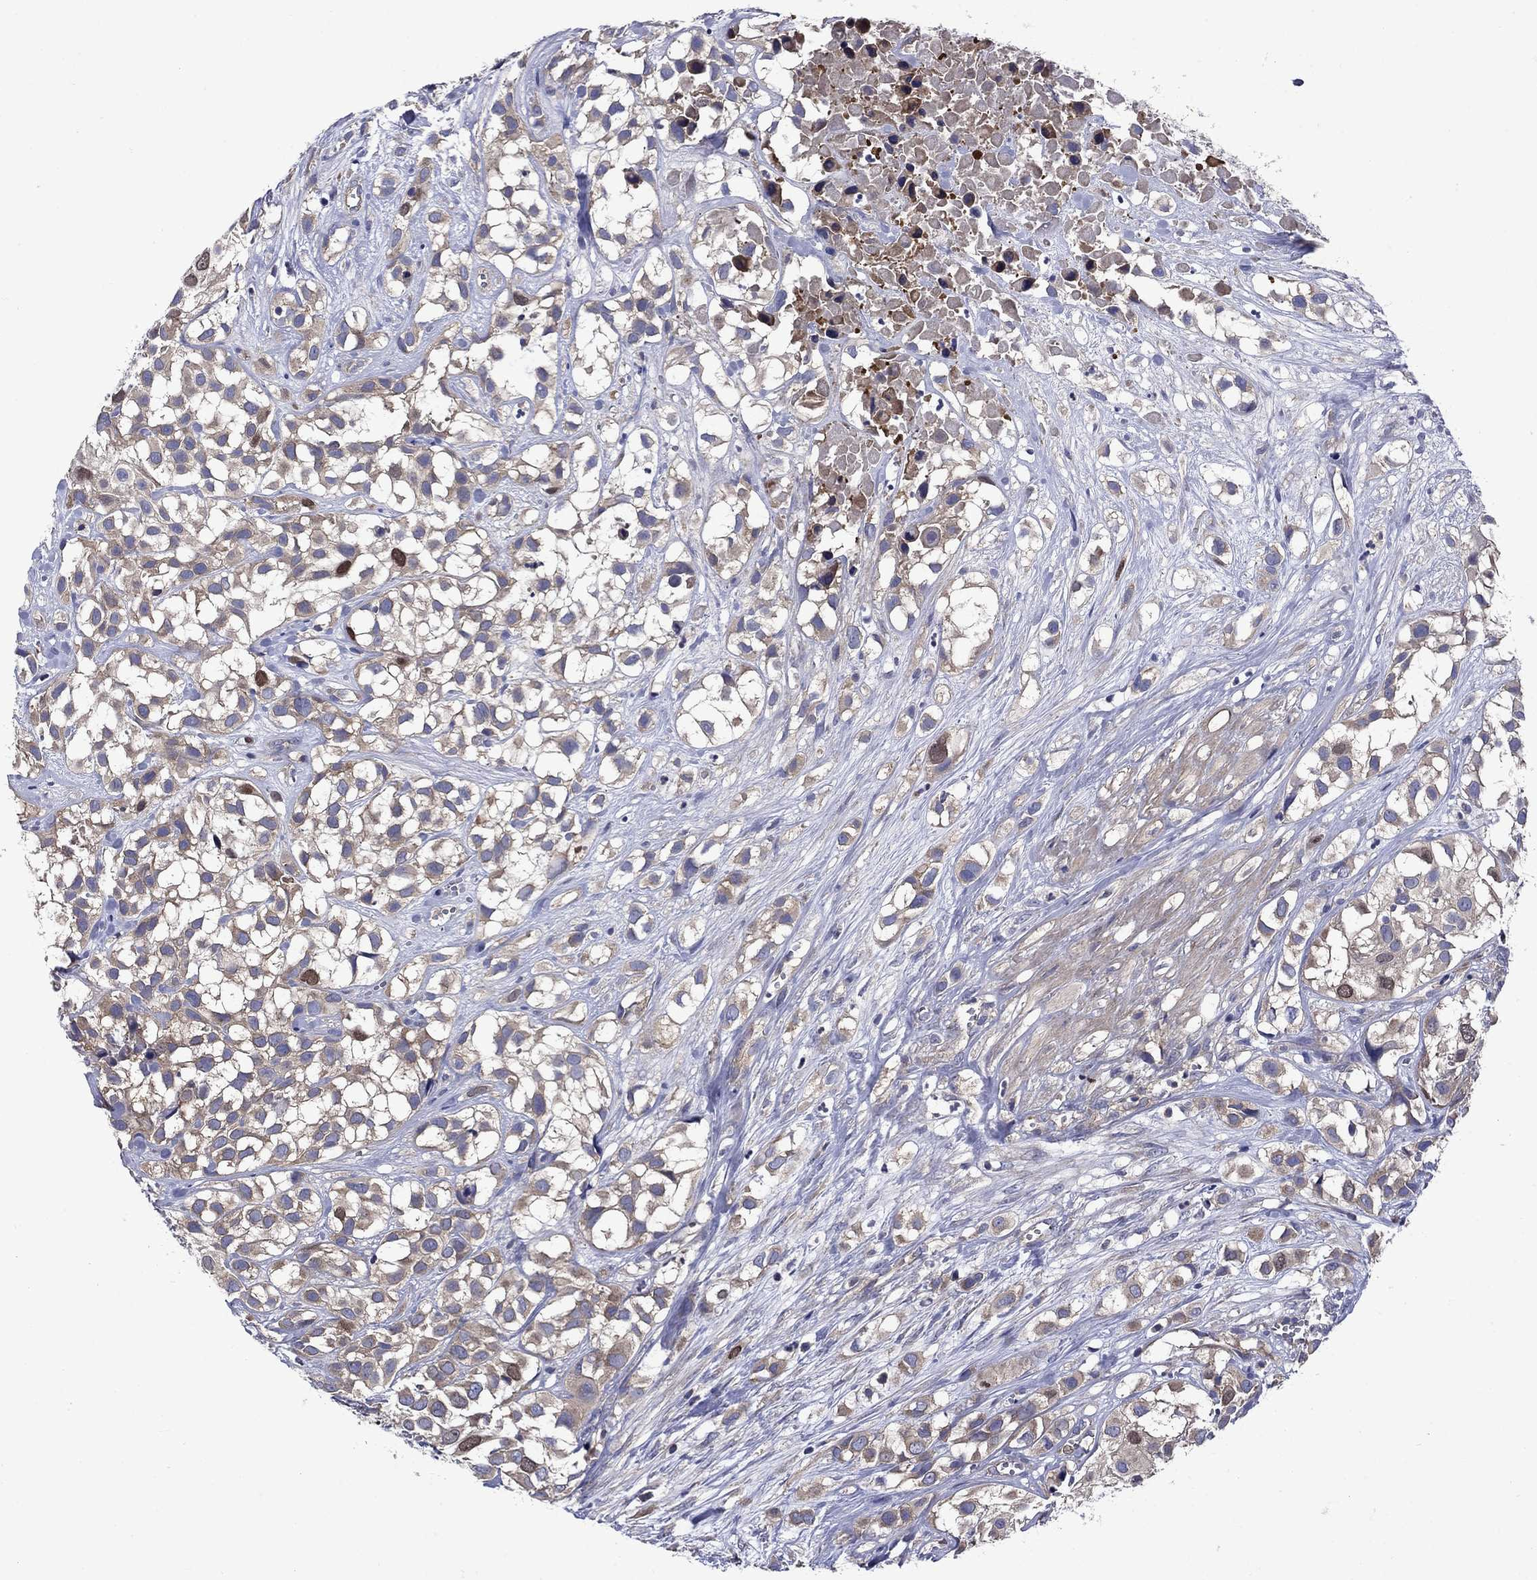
{"staining": {"intensity": "strong", "quantity": "<25%", "location": "nuclear"}, "tissue": "urothelial cancer", "cell_type": "Tumor cells", "image_type": "cancer", "snomed": [{"axis": "morphology", "description": "Urothelial carcinoma, High grade"}, {"axis": "topography", "description": "Urinary bladder"}], "caption": "Immunohistochemistry (IHC) staining of urothelial carcinoma (high-grade), which reveals medium levels of strong nuclear staining in about <25% of tumor cells indicating strong nuclear protein positivity. The staining was performed using DAB (brown) for protein detection and nuclei were counterstained in hematoxylin (blue).", "gene": "KIF22", "patient": {"sex": "male", "age": 56}}